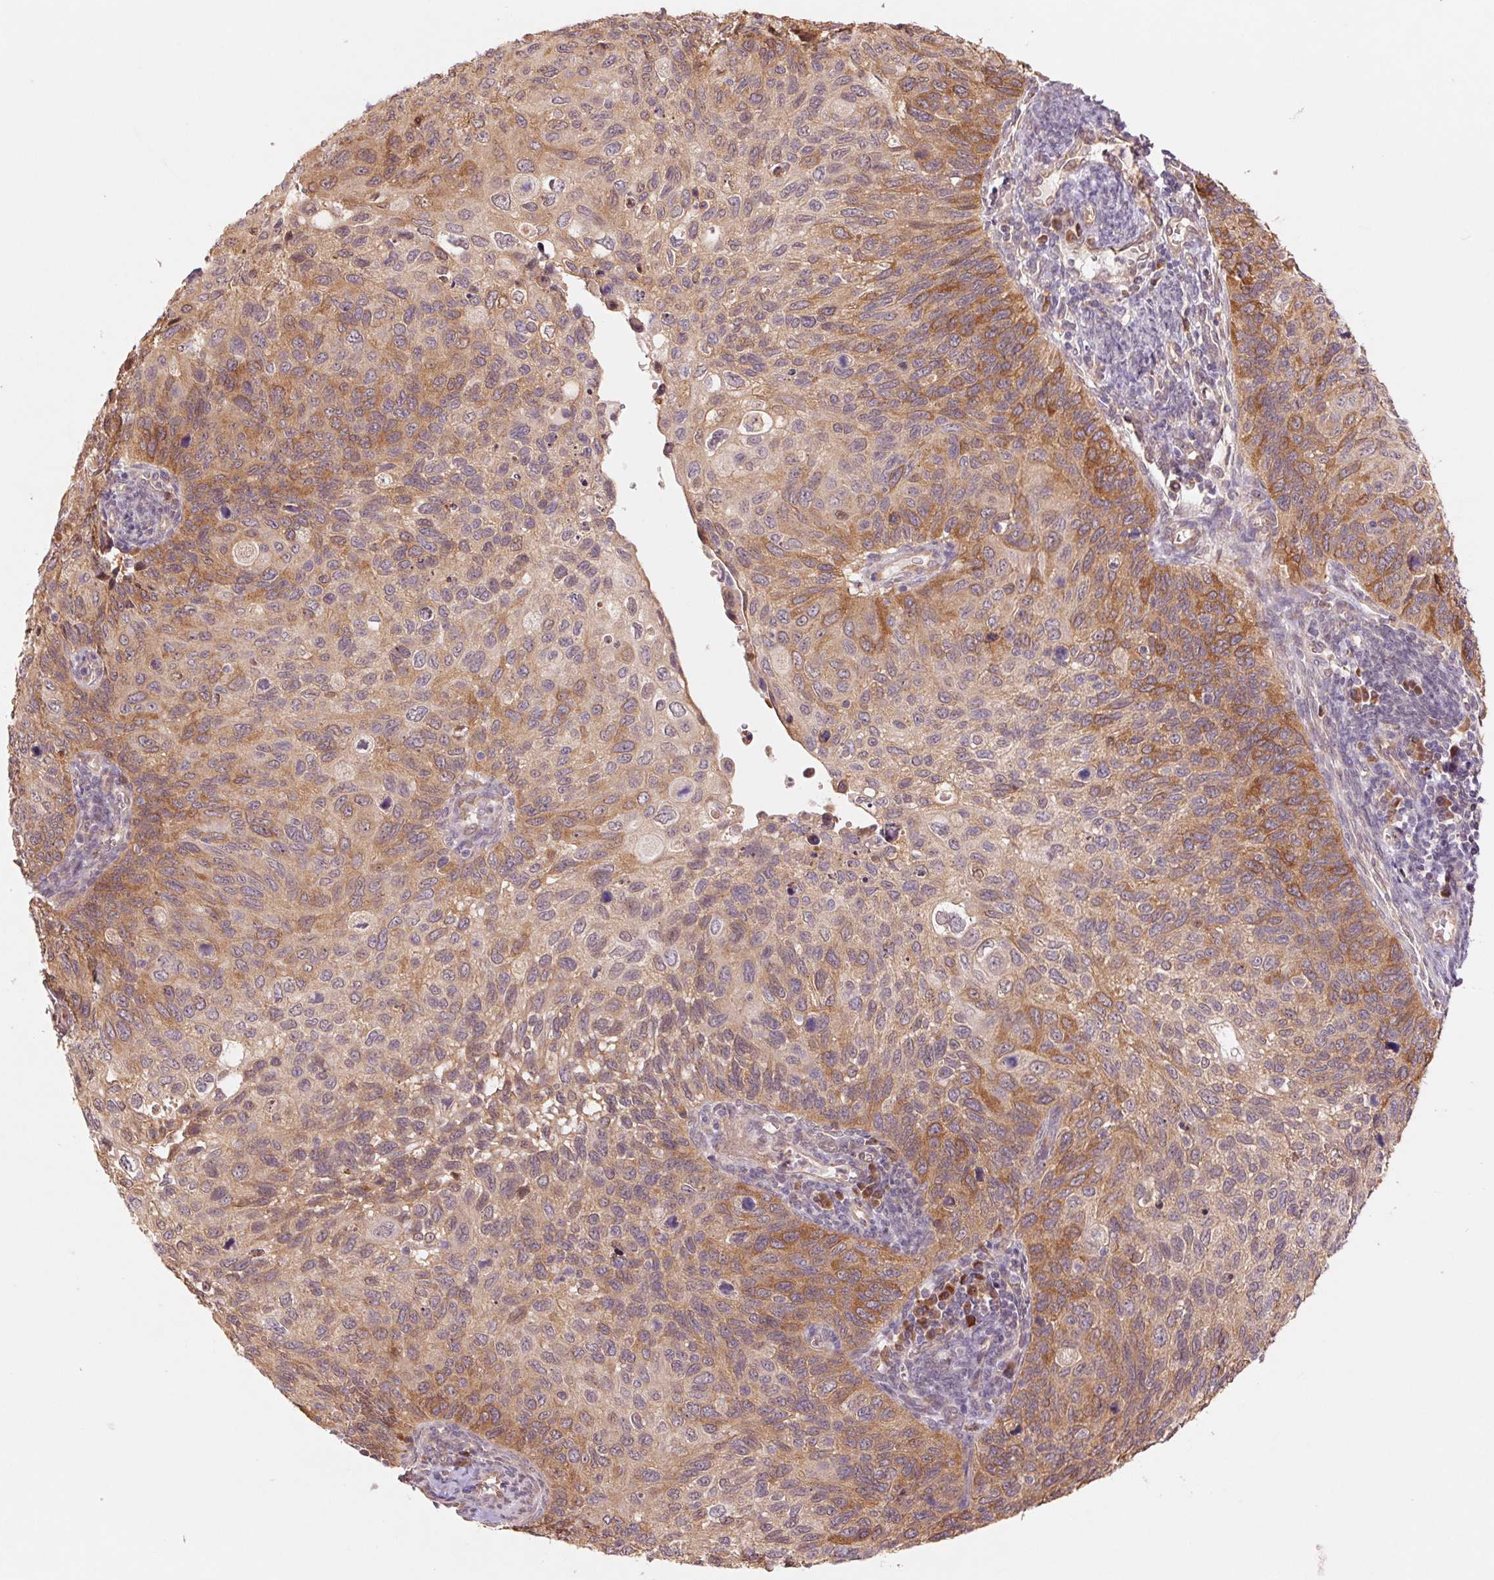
{"staining": {"intensity": "moderate", "quantity": "25%-75%", "location": "cytoplasmic/membranous"}, "tissue": "cervical cancer", "cell_type": "Tumor cells", "image_type": "cancer", "snomed": [{"axis": "morphology", "description": "Squamous cell carcinoma, NOS"}, {"axis": "topography", "description": "Cervix"}], "caption": "Brown immunohistochemical staining in squamous cell carcinoma (cervical) demonstrates moderate cytoplasmic/membranous positivity in approximately 25%-75% of tumor cells. The staining is performed using DAB (3,3'-diaminobenzidine) brown chromogen to label protein expression. The nuclei are counter-stained blue using hematoxylin.", "gene": "RRM1", "patient": {"sex": "female", "age": 70}}